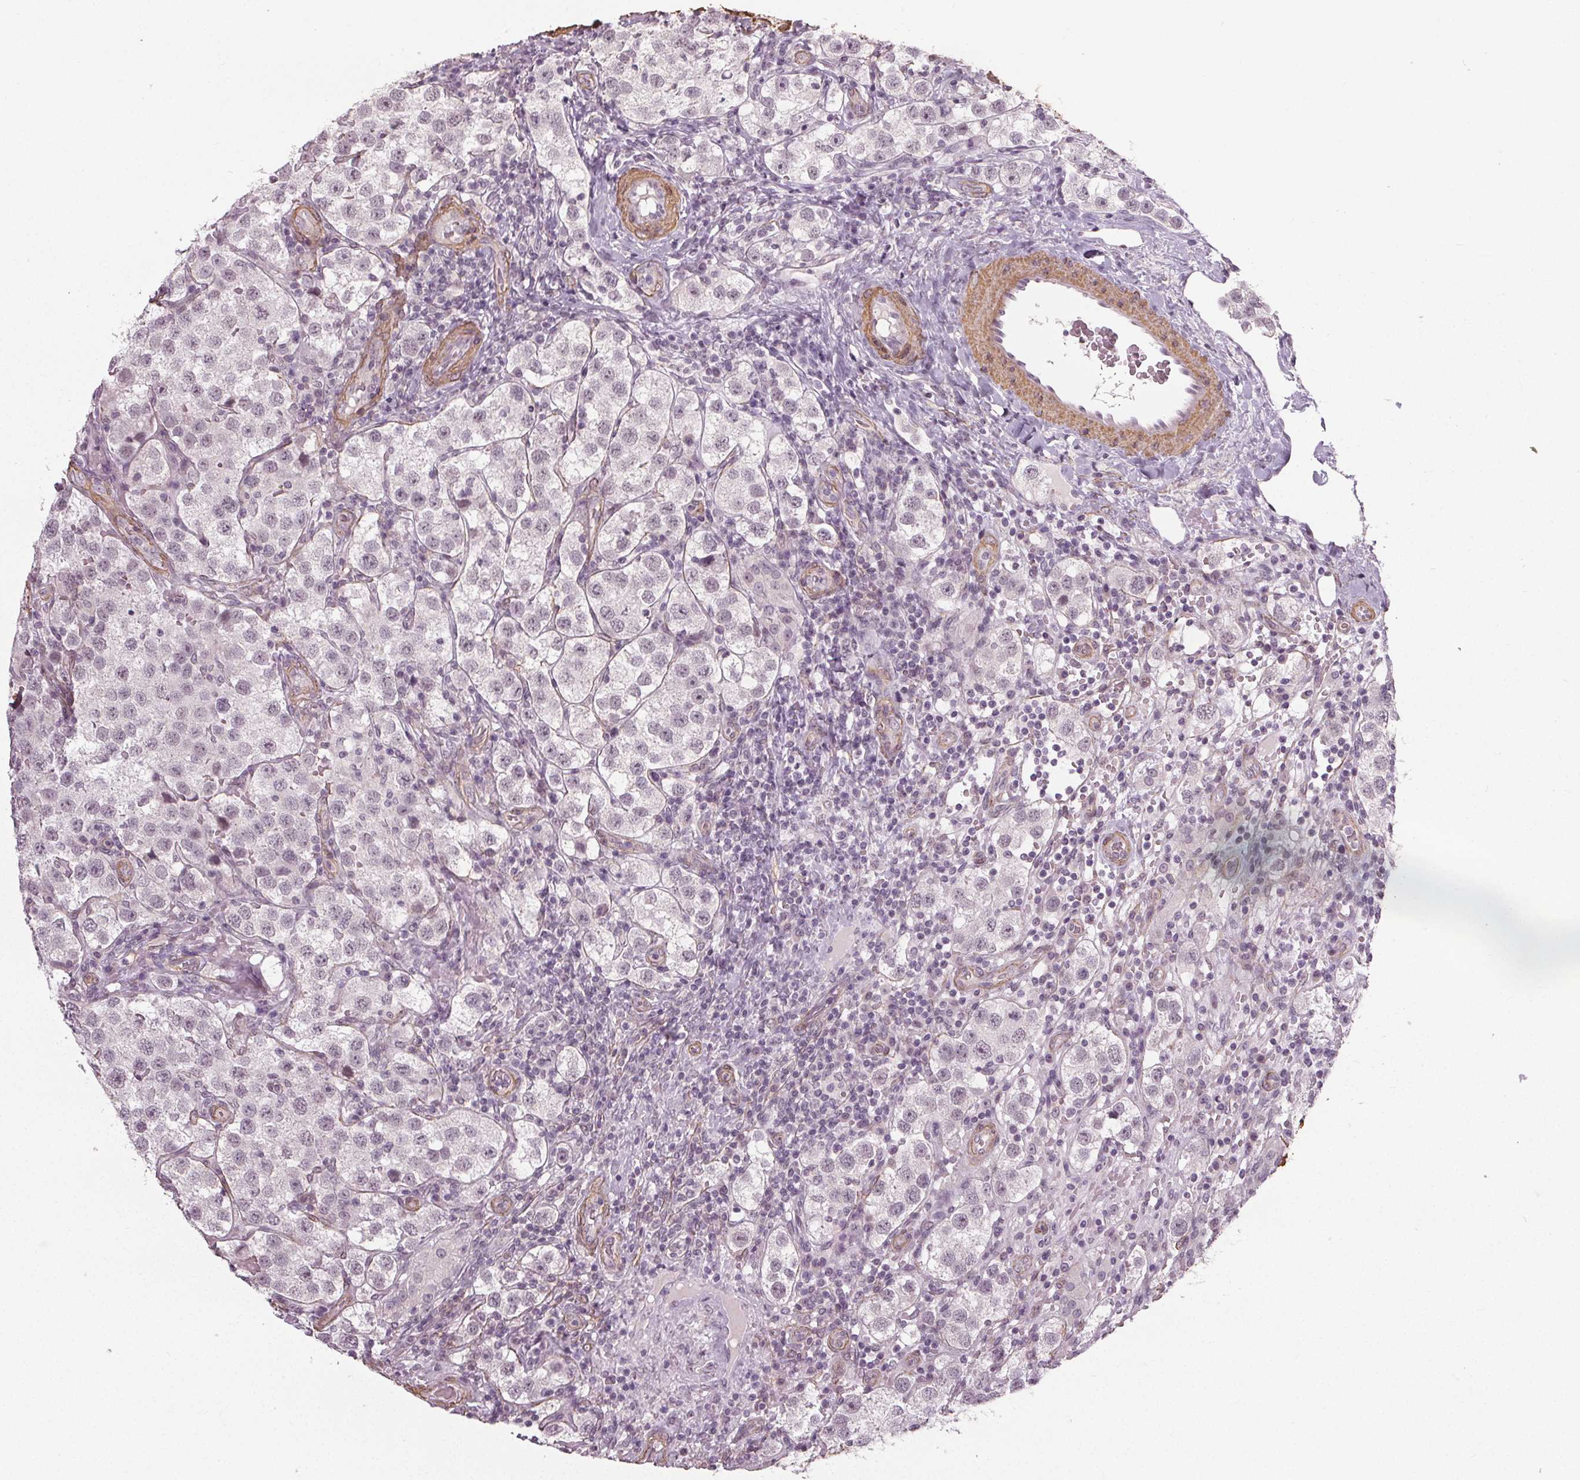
{"staining": {"intensity": "negative", "quantity": "none", "location": "none"}, "tissue": "testis cancer", "cell_type": "Tumor cells", "image_type": "cancer", "snomed": [{"axis": "morphology", "description": "Seminoma, NOS"}, {"axis": "topography", "description": "Testis"}], "caption": "Immunohistochemistry of human testis seminoma displays no staining in tumor cells.", "gene": "PKP1", "patient": {"sex": "male", "age": 37}}